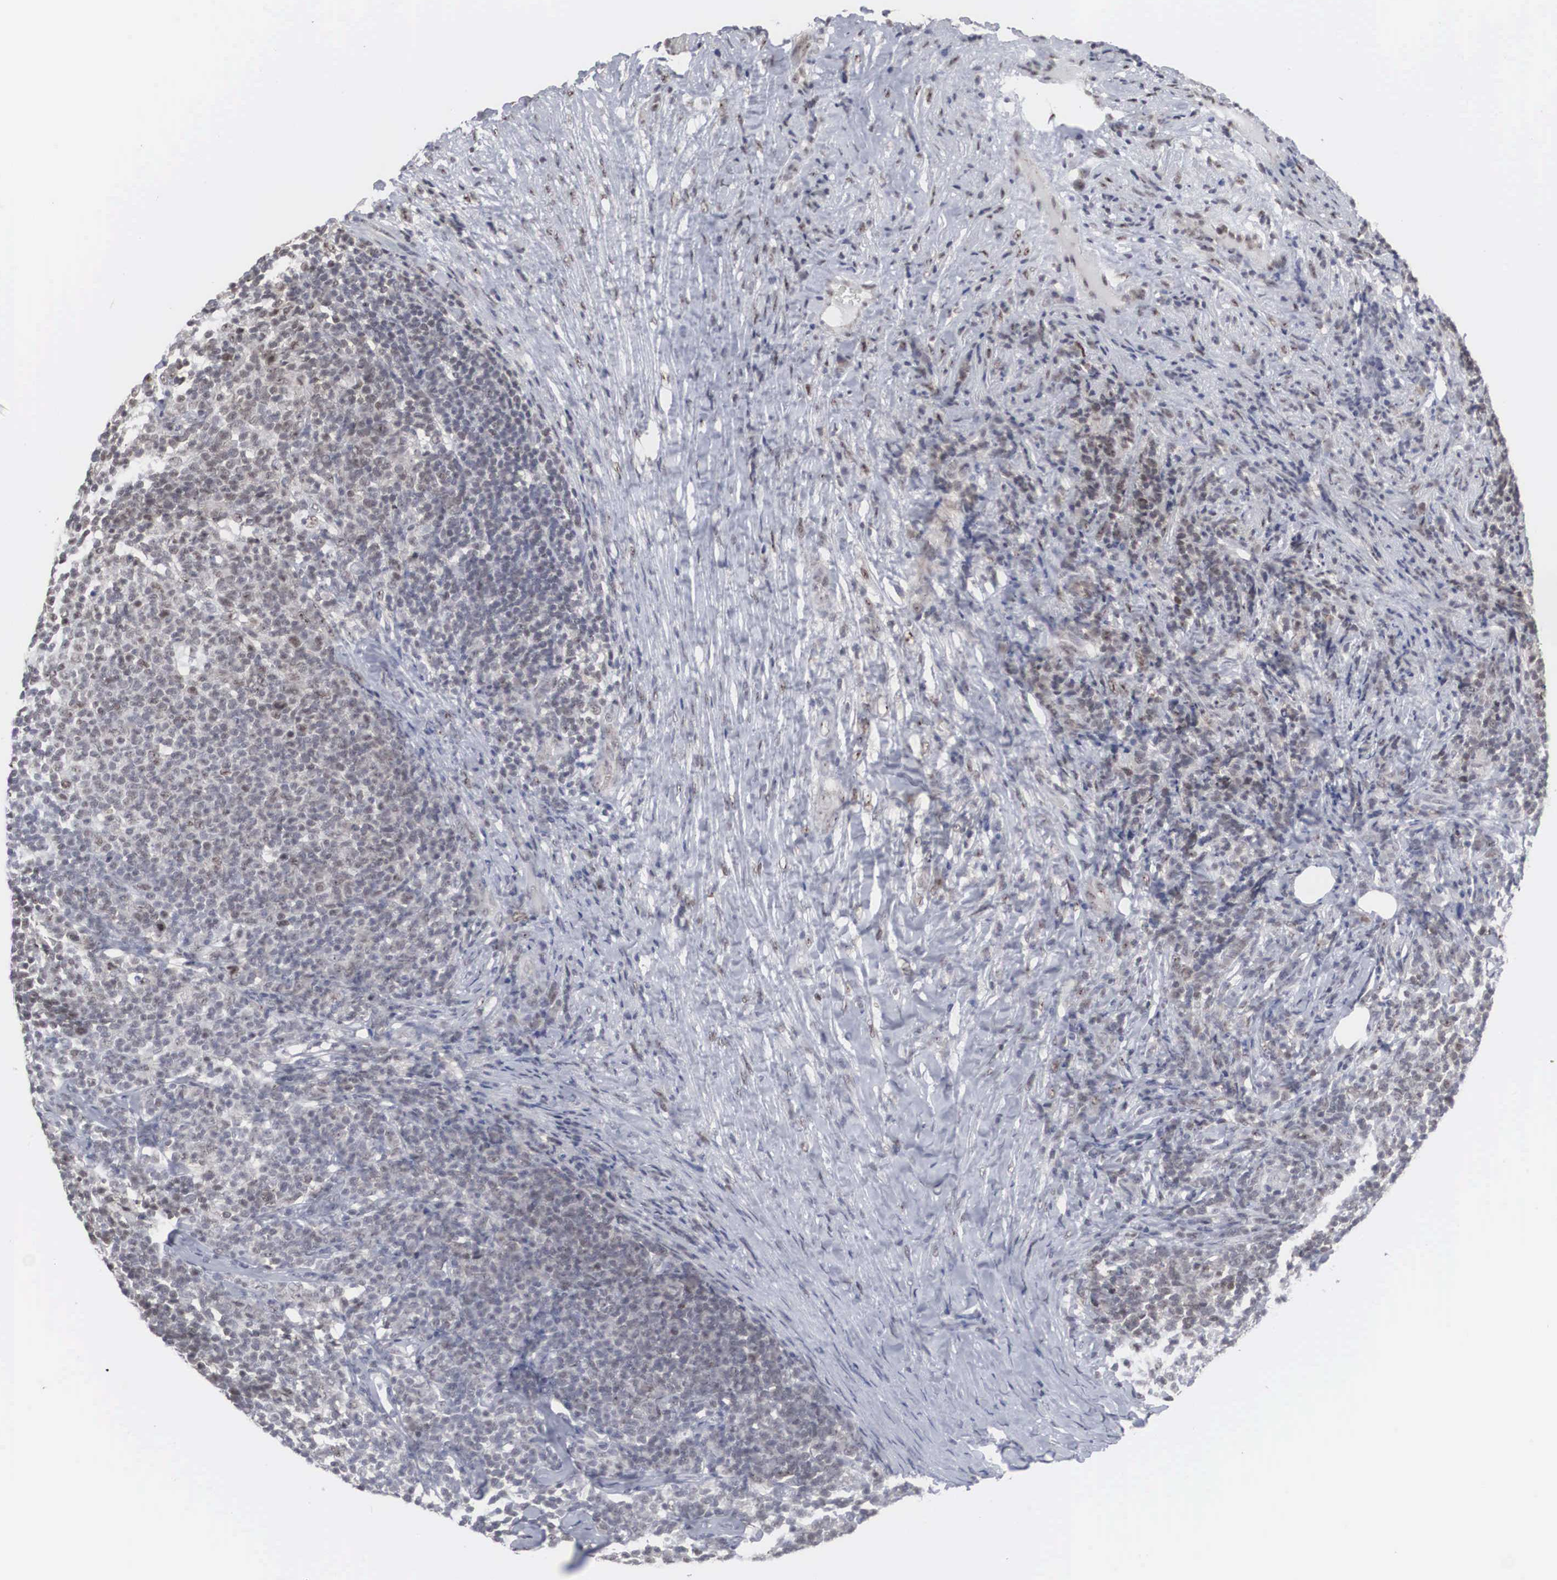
{"staining": {"intensity": "negative", "quantity": "none", "location": "none"}, "tissue": "lymphoma", "cell_type": "Tumor cells", "image_type": "cancer", "snomed": [{"axis": "morphology", "description": "Malignant lymphoma, non-Hodgkin's type, Low grade"}, {"axis": "topography", "description": "Lymph node"}], "caption": "The image demonstrates no staining of tumor cells in lymphoma. Nuclei are stained in blue.", "gene": "AUTS2", "patient": {"sex": "male", "age": 74}}